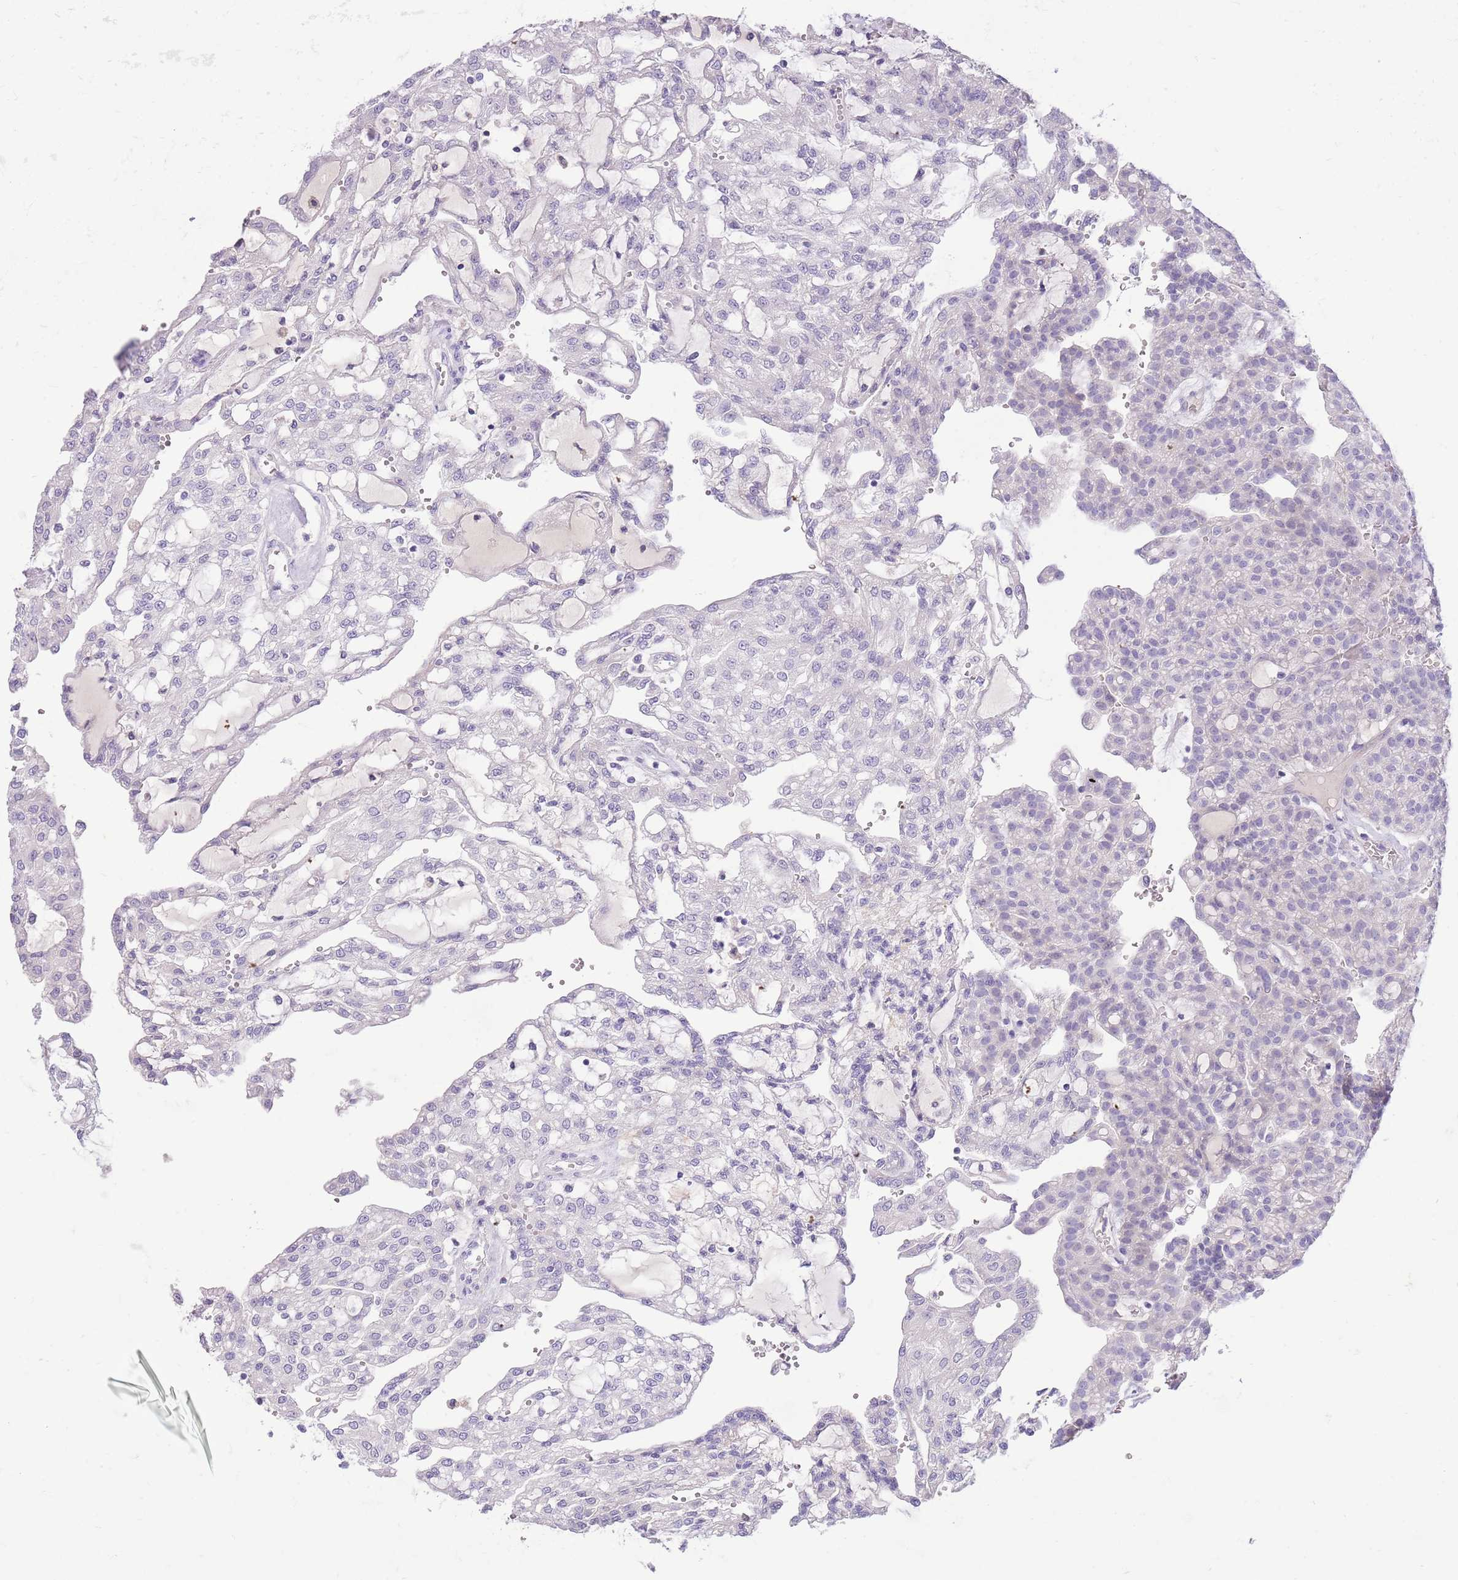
{"staining": {"intensity": "negative", "quantity": "none", "location": "none"}, "tissue": "renal cancer", "cell_type": "Tumor cells", "image_type": "cancer", "snomed": [{"axis": "morphology", "description": "Adenocarcinoma, NOS"}, {"axis": "topography", "description": "Kidney"}], "caption": "Tumor cells are negative for protein expression in human adenocarcinoma (renal).", "gene": "TOX2", "patient": {"sex": "male", "age": 63}}